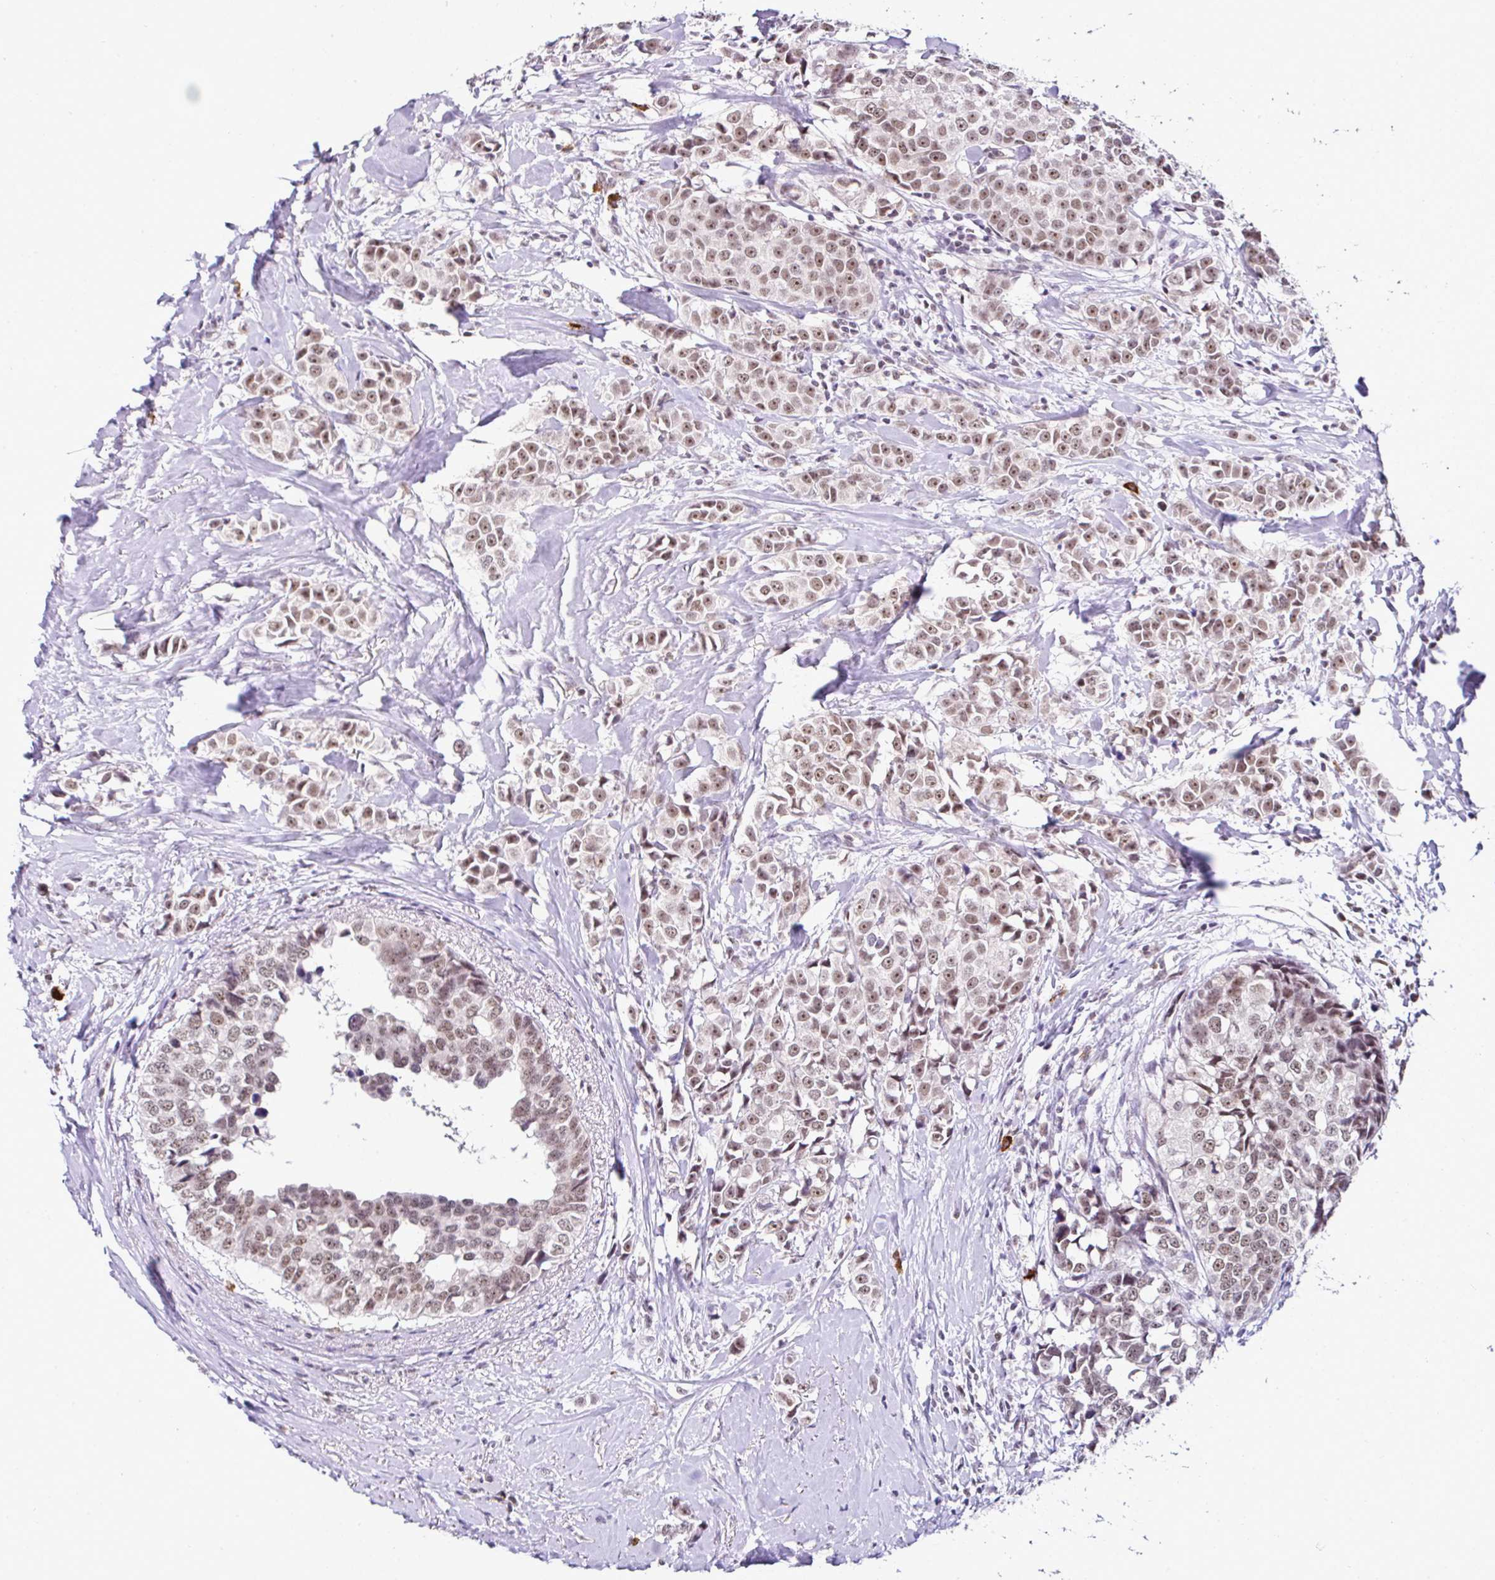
{"staining": {"intensity": "moderate", "quantity": ">75%", "location": "nuclear"}, "tissue": "breast cancer", "cell_type": "Tumor cells", "image_type": "cancer", "snomed": [{"axis": "morphology", "description": "Duct carcinoma"}, {"axis": "topography", "description": "Breast"}], "caption": "DAB (3,3'-diaminobenzidine) immunohistochemical staining of human invasive ductal carcinoma (breast) shows moderate nuclear protein positivity in approximately >75% of tumor cells. The staining is performed using DAB (3,3'-diaminobenzidine) brown chromogen to label protein expression. The nuclei are counter-stained blue using hematoxylin.", "gene": "PTPN2", "patient": {"sex": "female", "age": 80}}